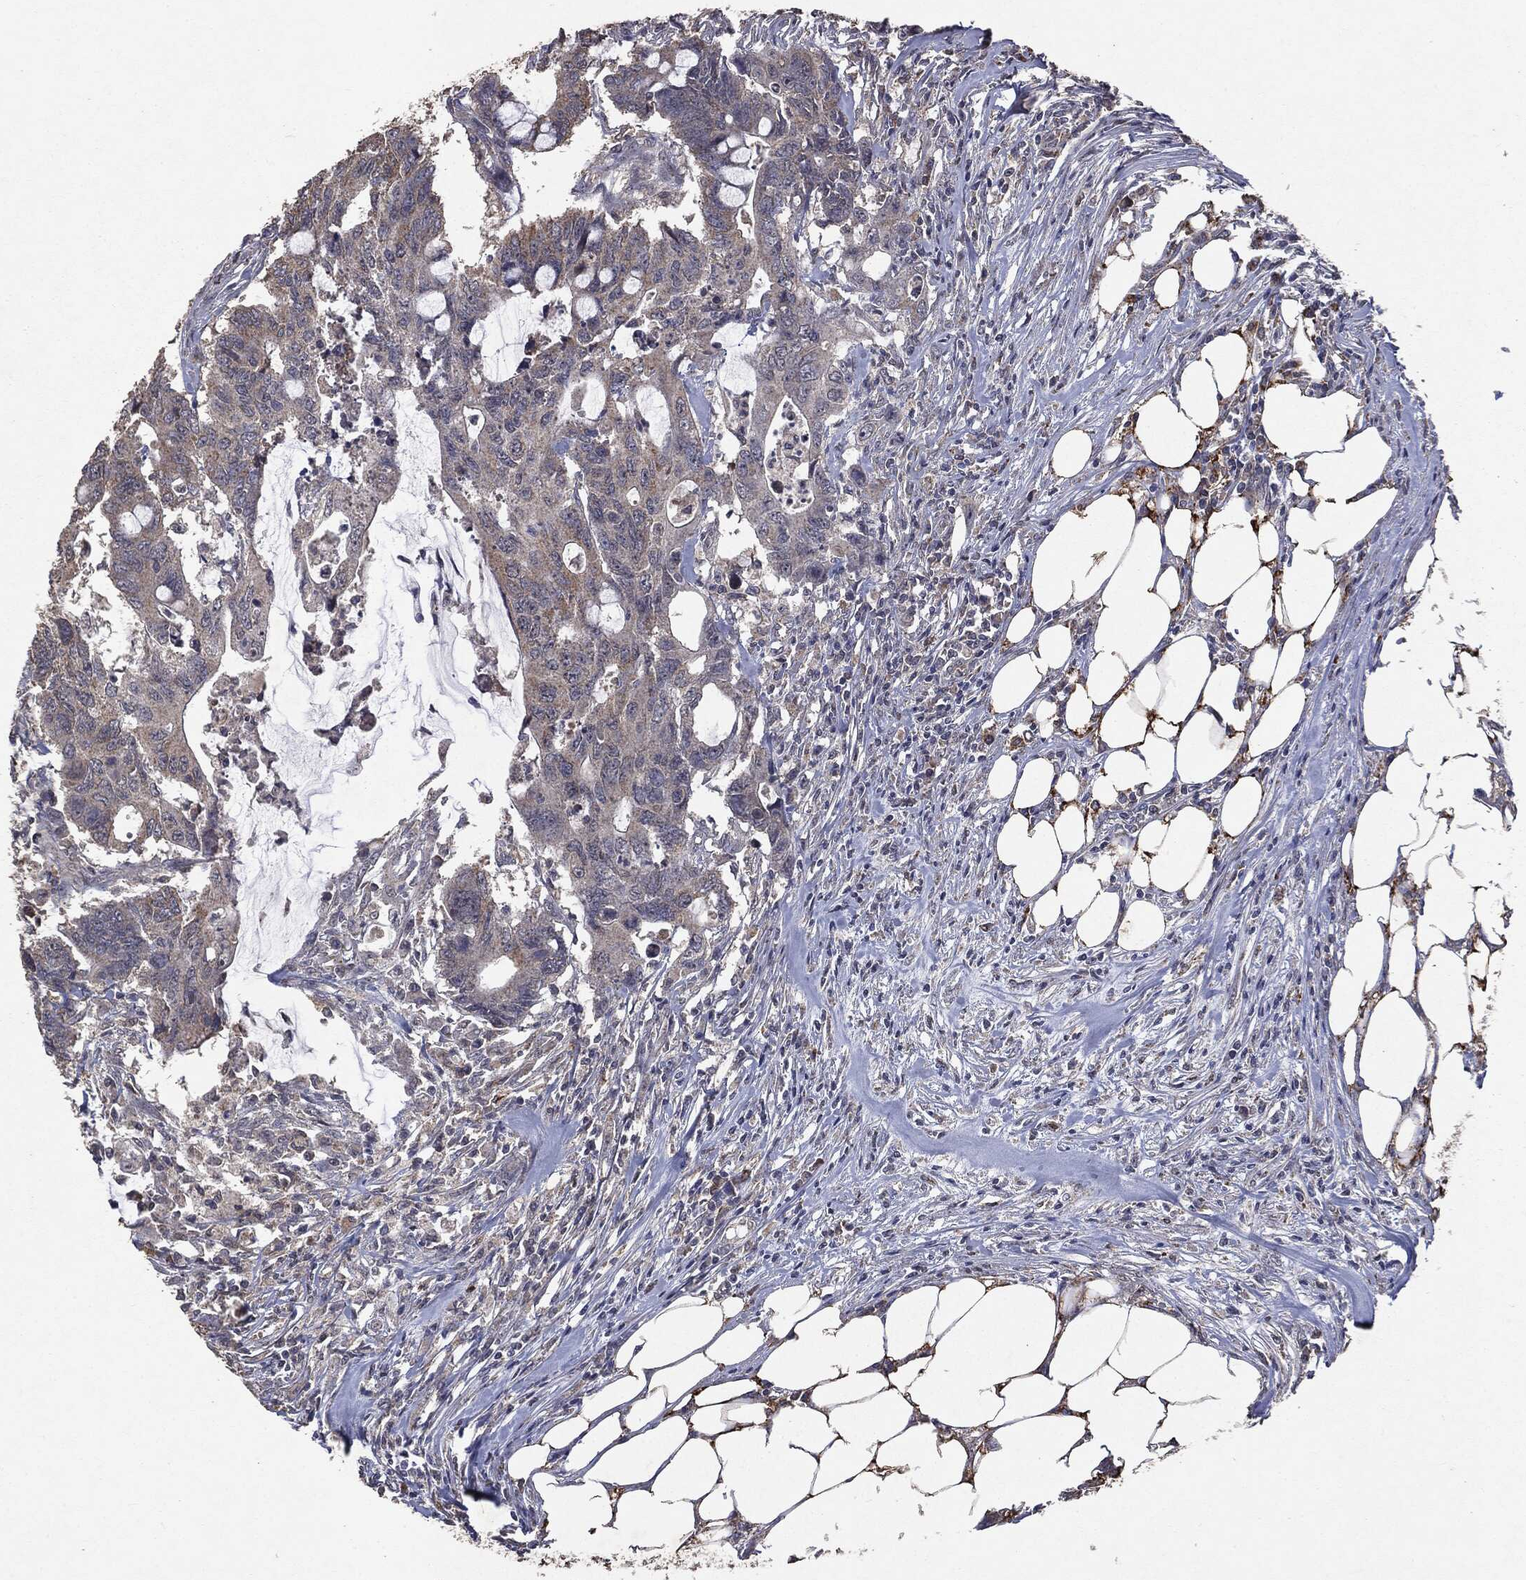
{"staining": {"intensity": "negative", "quantity": "none", "location": "none"}, "tissue": "colorectal cancer", "cell_type": "Tumor cells", "image_type": "cancer", "snomed": [{"axis": "morphology", "description": "Adenocarcinoma, NOS"}, {"axis": "topography", "description": "Colon"}], "caption": "DAB immunohistochemical staining of adenocarcinoma (colorectal) exhibits no significant staining in tumor cells. Nuclei are stained in blue.", "gene": "PTEN", "patient": {"sex": "male", "age": 71}}